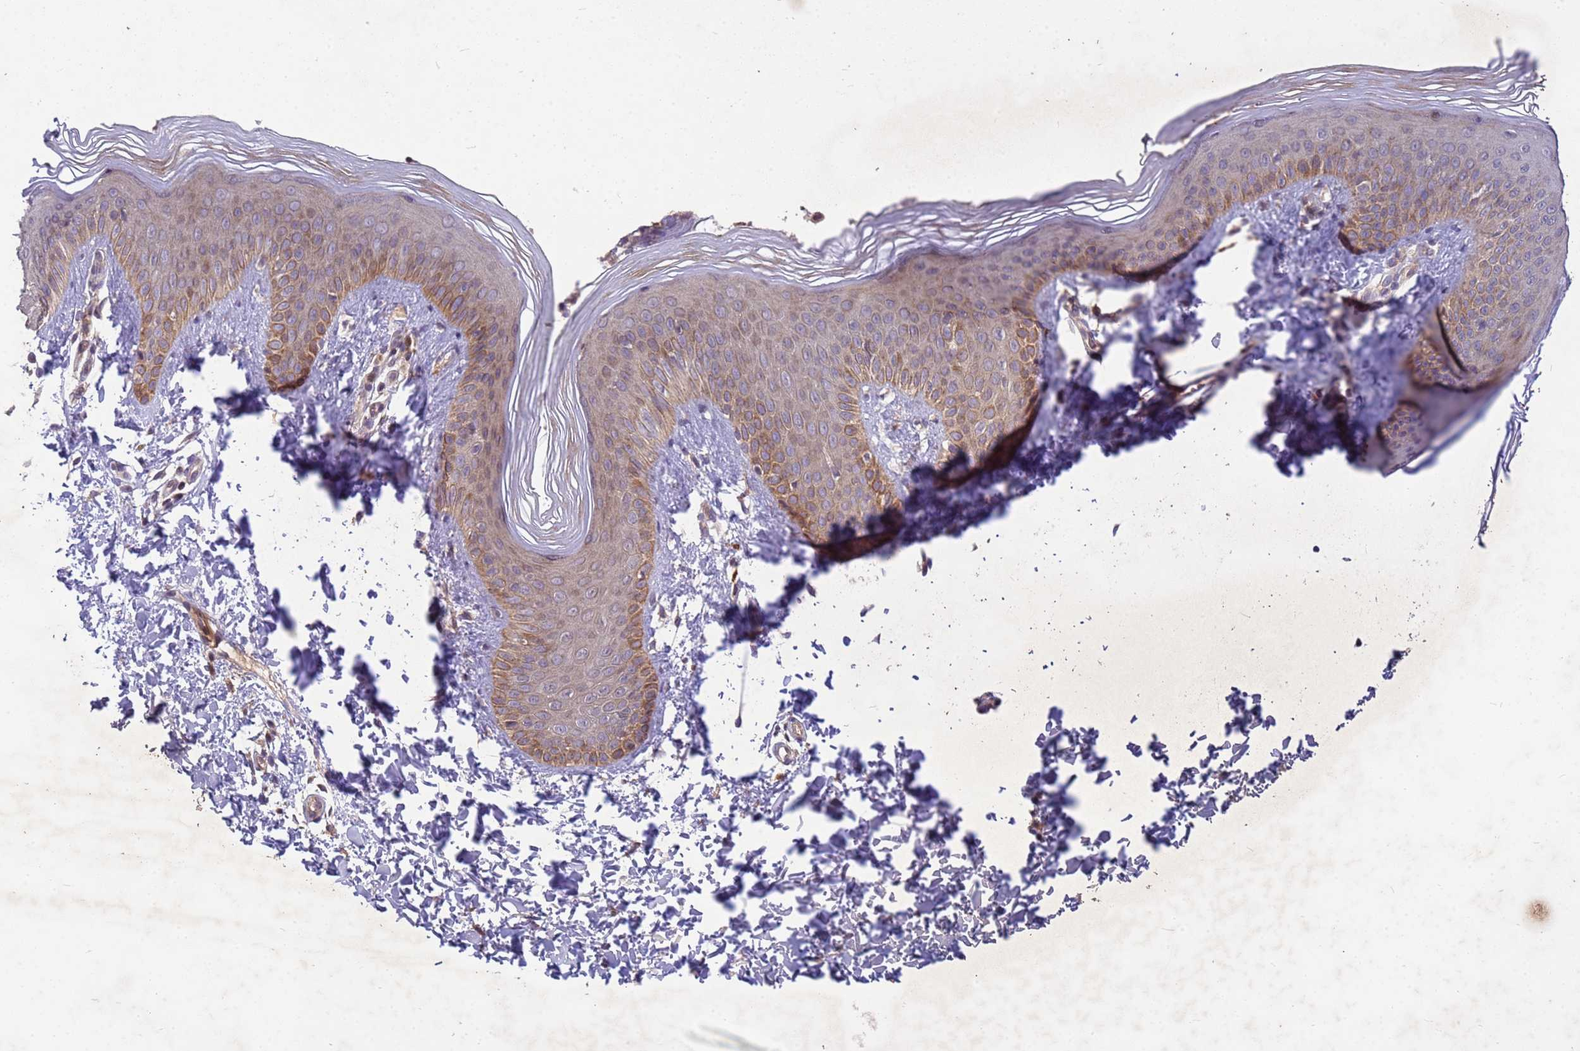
{"staining": {"intensity": "moderate", "quantity": ">75%", "location": "cytoplasmic/membranous"}, "tissue": "skin", "cell_type": "Epidermal cells", "image_type": "normal", "snomed": [{"axis": "morphology", "description": "Normal tissue, NOS"}, {"axis": "morphology", "description": "Inflammation, NOS"}, {"axis": "topography", "description": "Soft tissue"}, {"axis": "topography", "description": "Anal"}], "caption": "A high-resolution image shows immunohistochemistry (IHC) staining of benign skin, which reveals moderate cytoplasmic/membranous expression in about >75% of epidermal cells. The staining is performed using DAB brown chromogen to label protein expression. The nuclei are counter-stained blue using hematoxylin.", "gene": "PPP2CA", "patient": {"sex": "female", "age": 15}}